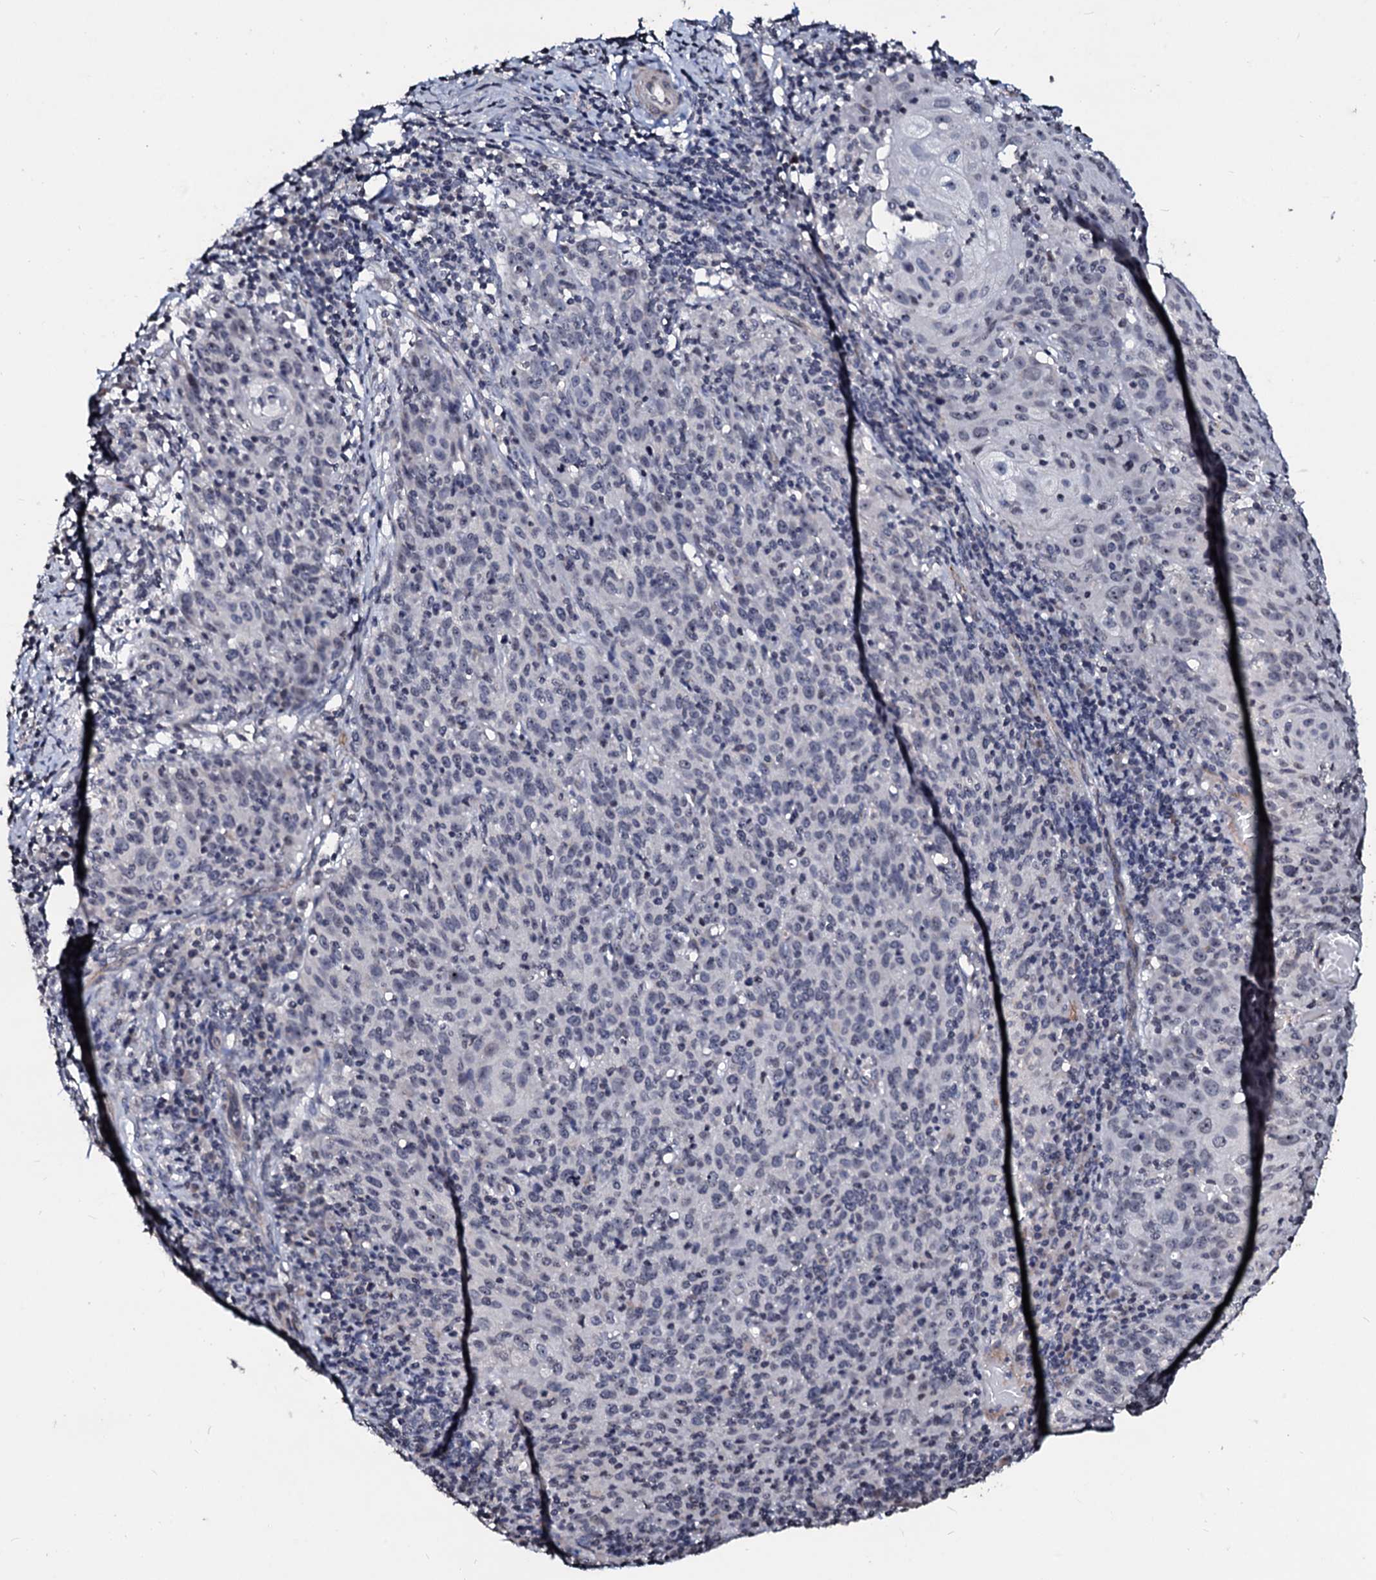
{"staining": {"intensity": "negative", "quantity": "none", "location": "none"}, "tissue": "cervical cancer", "cell_type": "Tumor cells", "image_type": "cancer", "snomed": [{"axis": "morphology", "description": "Squamous cell carcinoma, NOS"}, {"axis": "topography", "description": "Cervix"}], "caption": "Cervical cancer was stained to show a protein in brown. There is no significant staining in tumor cells.", "gene": "LSM11", "patient": {"sex": "female", "age": 50}}